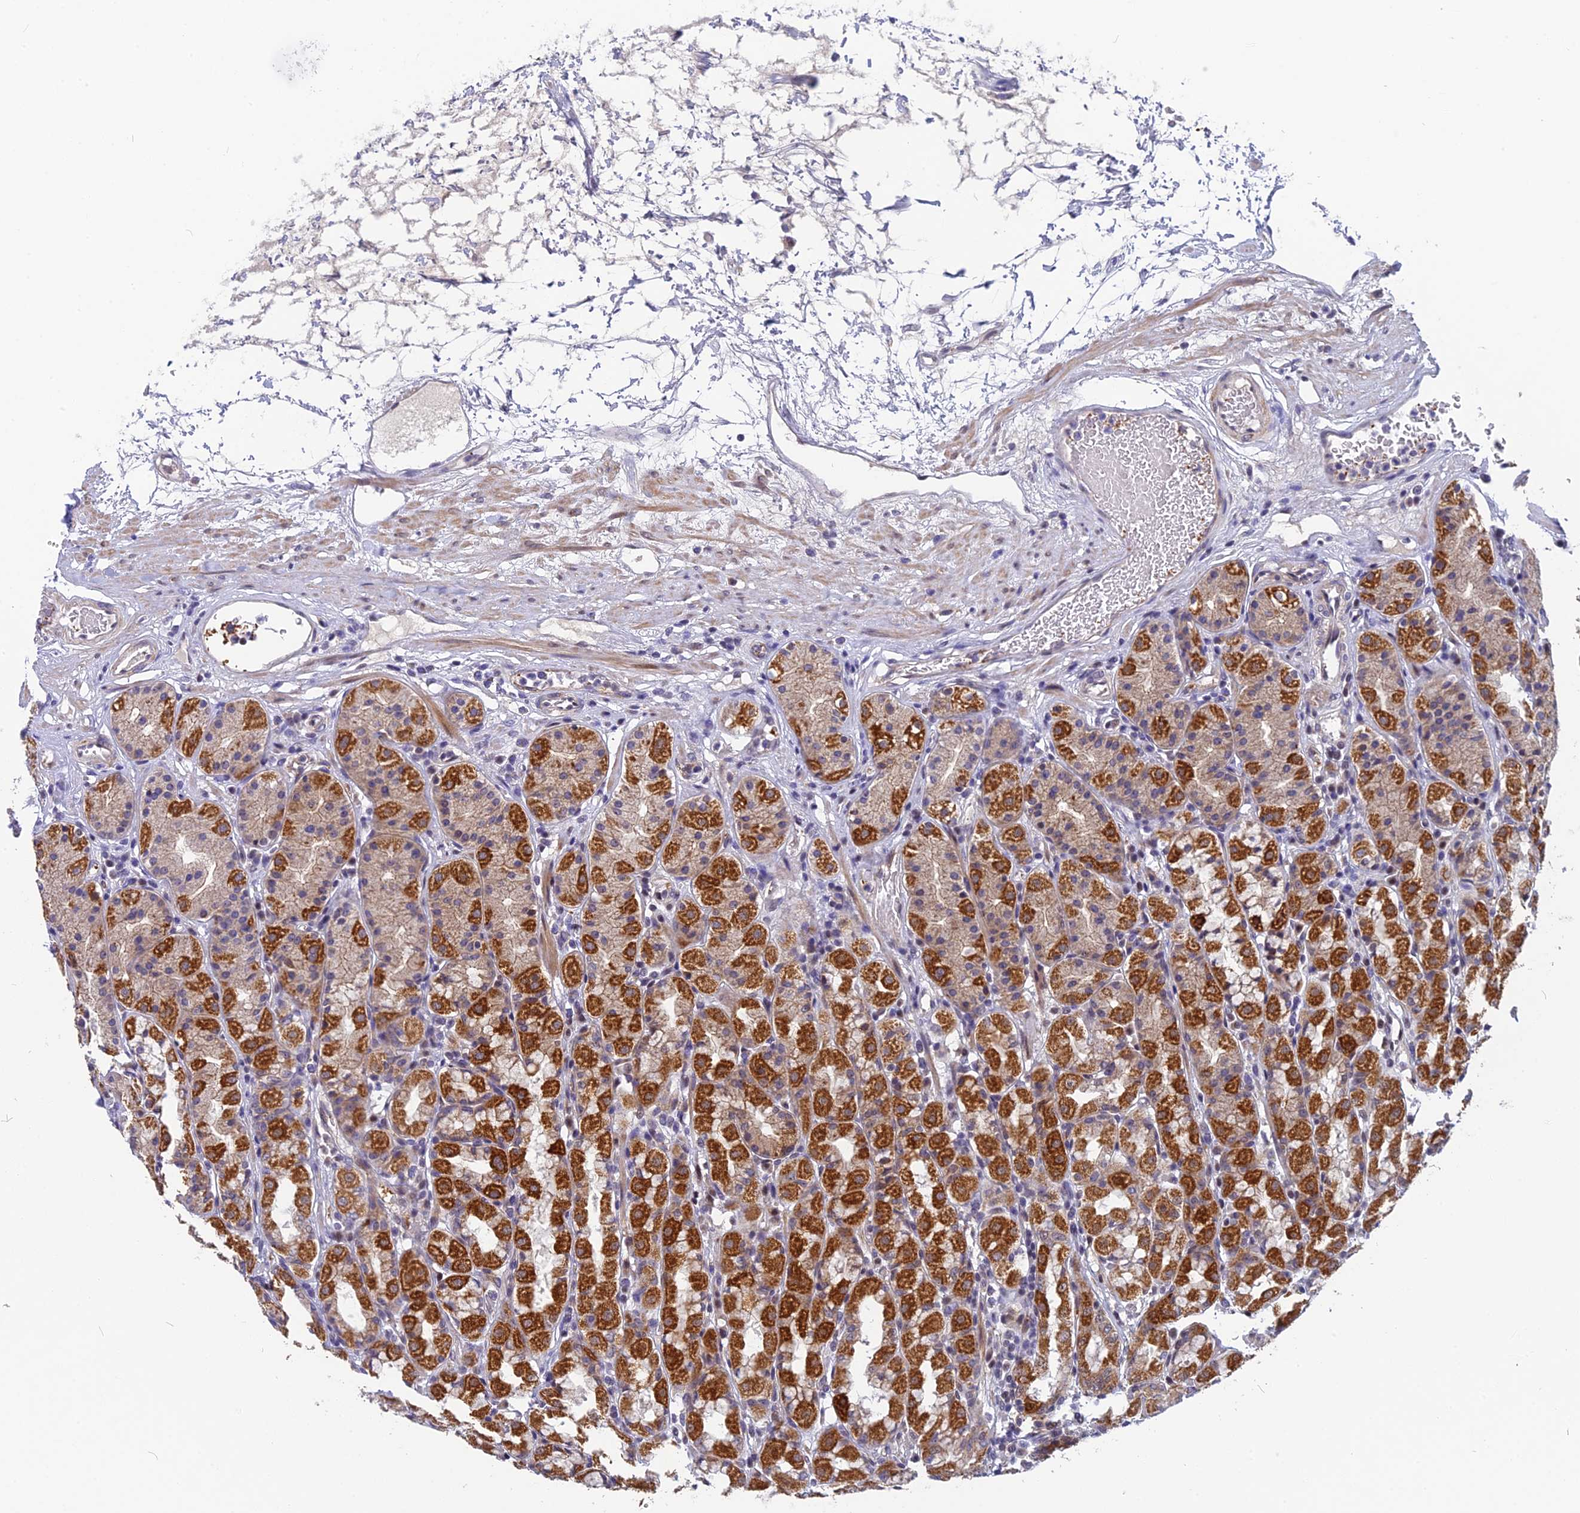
{"staining": {"intensity": "strong", "quantity": "25%-75%", "location": "cytoplasmic/membranous"}, "tissue": "stomach", "cell_type": "Glandular cells", "image_type": "normal", "snomed": [{"axis": "morphology", "description": "Normal tissue, NOS"}, {"axis": "topography", "description": "Stomach, lower"}], "caption": "The micrograph exhibits staining of benign stomach, revealing strong cytoplasmic/membranous protein staining (brown color) within glandular cells.", "gene": "CMC1", "patient": {"sex": "female", "age": 56}}